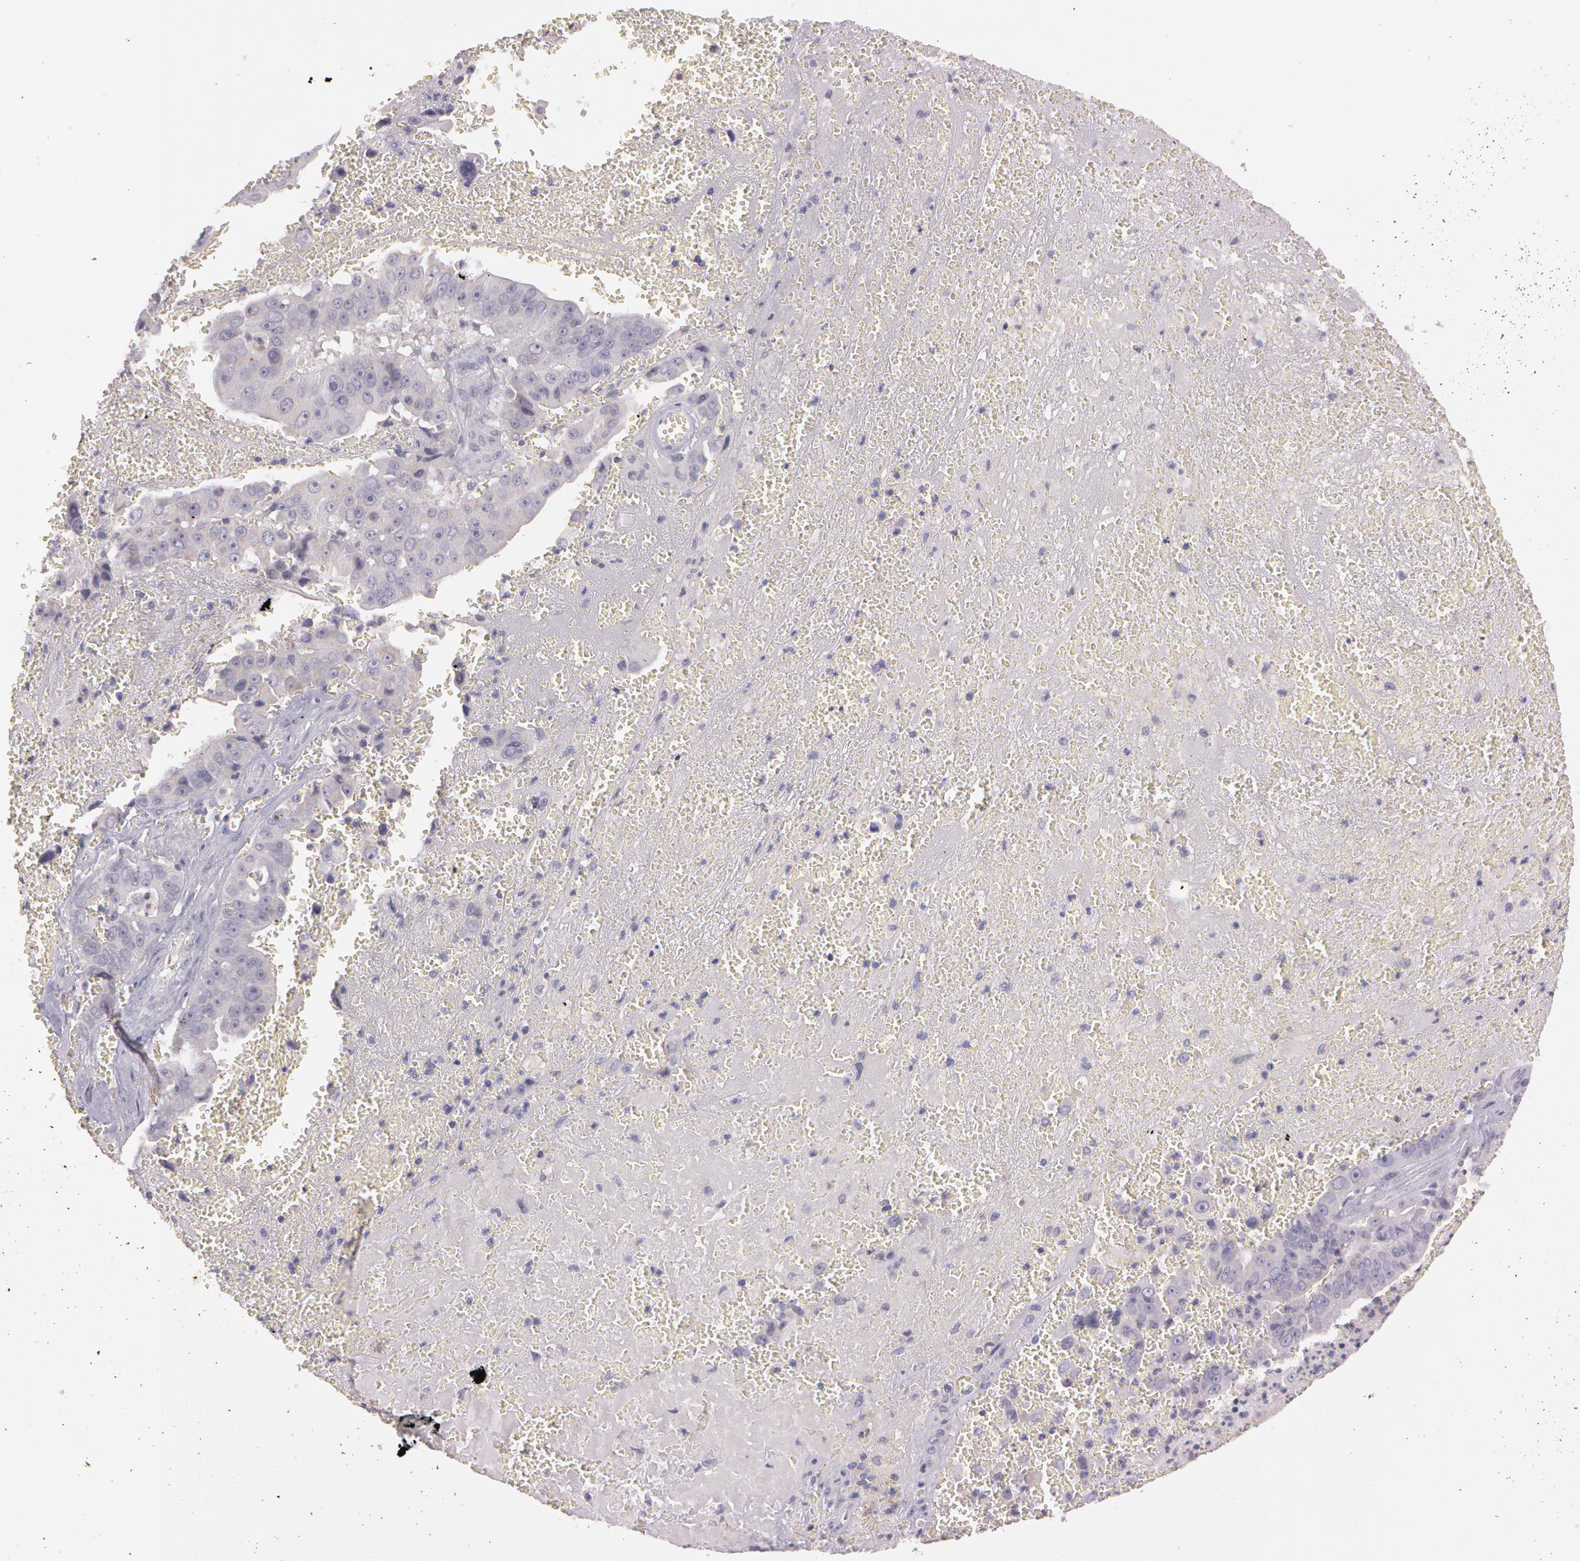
{"staining": {"intensity": "negative", "quantity": "none", "location": "none"}, "tissue": "liver cancer", "cell_type": "Tumor cells", "image_type": "cancer", "snomed": [{"axis": "morphology", "description": "Cholangiocarcinoma"}, {"axis": "topography", "description": "Liver"}], "caption": "High power microscopy histopathology image of an immunohistochemistry (IHC) photomicrograph of cholangiocarcinoma (liver), revealing no significant staining in tumor cells. (Immunohistochemistry (ihc), brightfield microscopy, high magnification).", "gene": "MXRA5", "patient": {"sex": "female", "age": 79}}